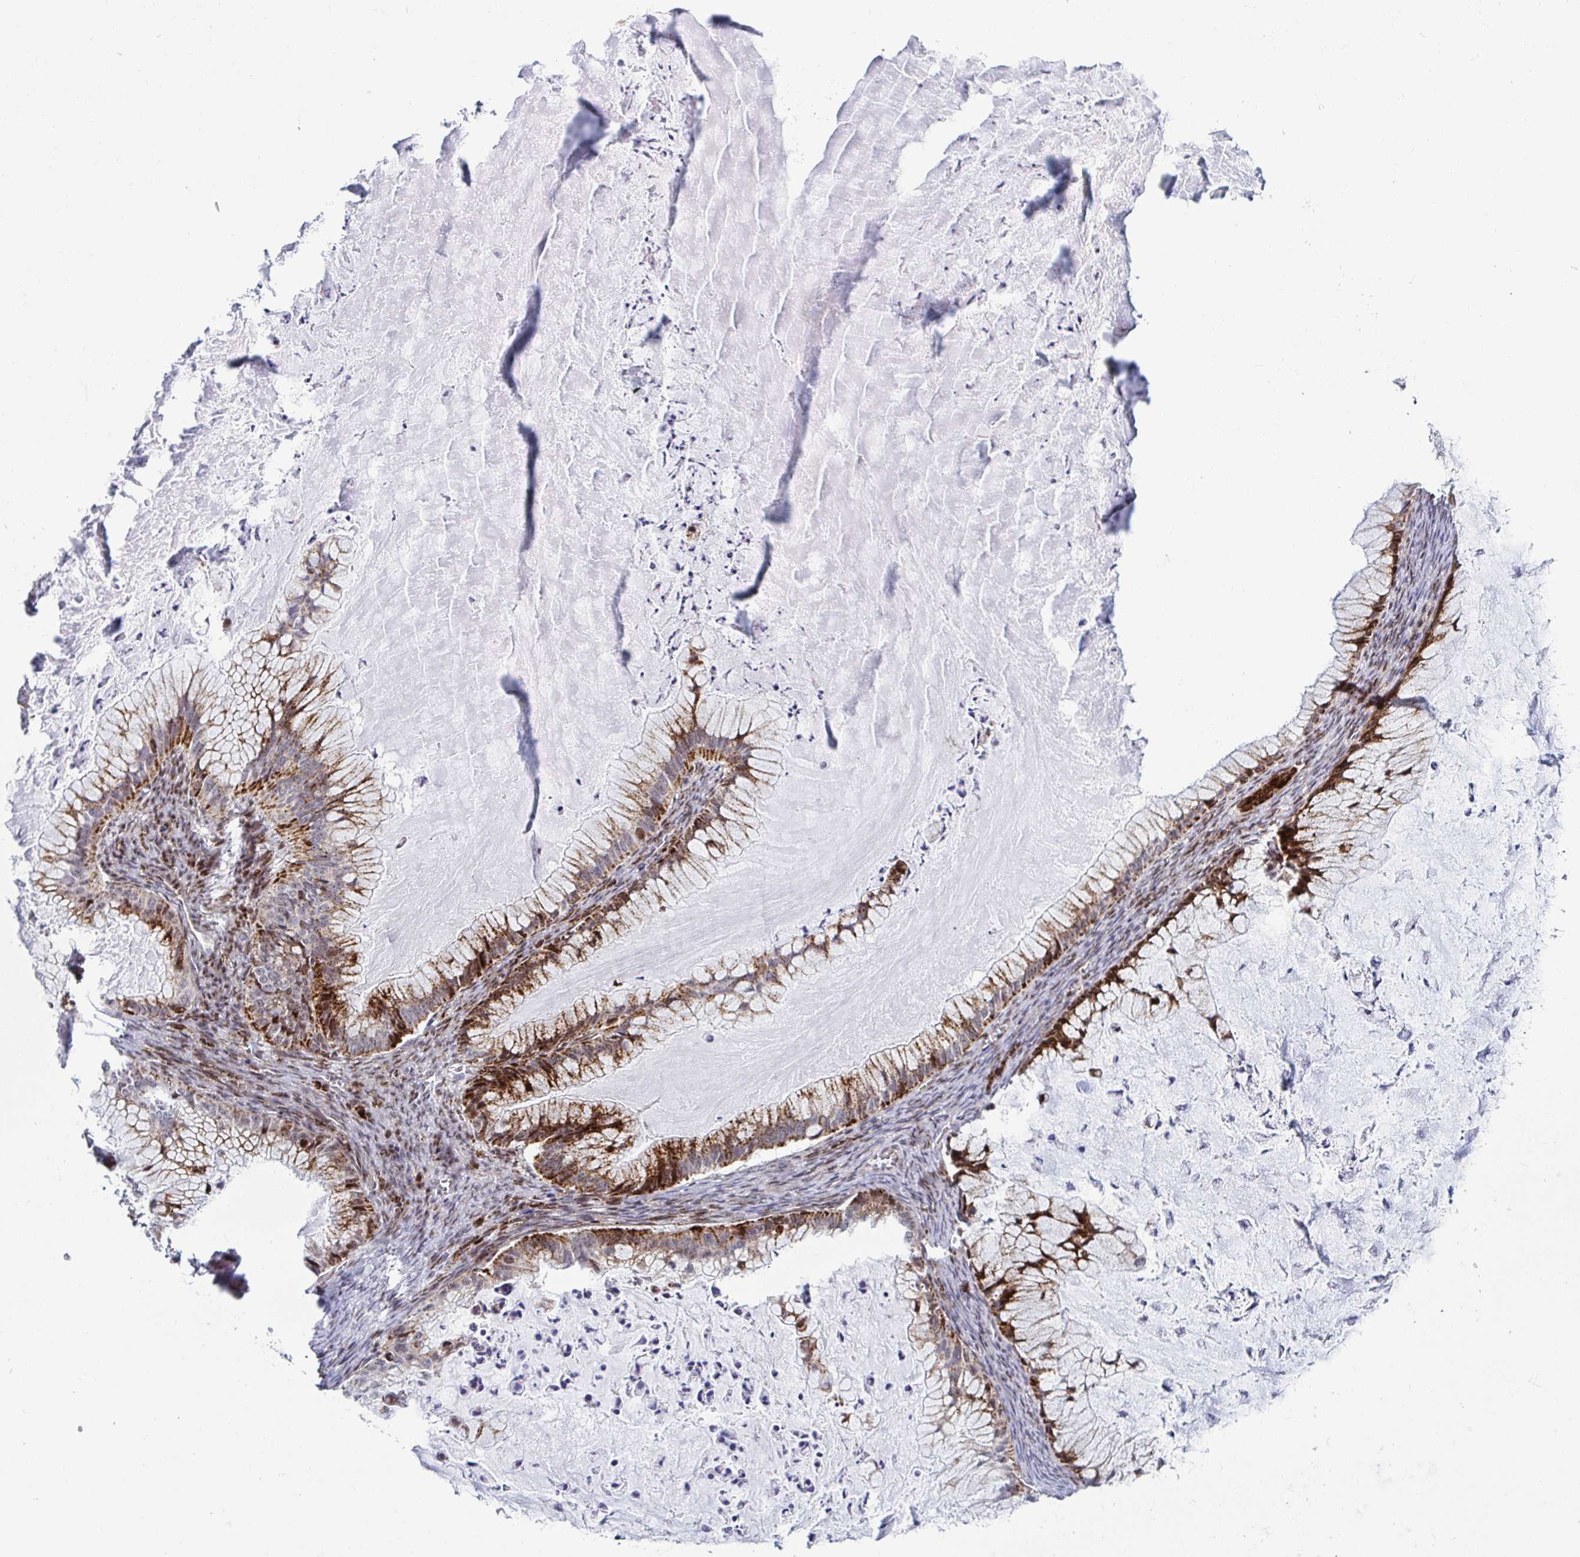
{"staining": {"intensity": "strong", "quantity": ">75%", "location": "cytoplasmic/membranous"}, "tissue": "ovarian cancer", "cell_type": "Tumor cells", "image_type": "cancer", "snomed": [{"axis": "morphology", "description": "Cystadenocarcinoma, mucinous, NOS"}, {"axis": "topography", "description": "Ovary"}], "caption": "This micrograph demonstrates ovarian cancer (mucinous cystadenocarcinoma) stained with immunohistochemistry to label a protein in brown. The cytoplasmic/membranous of tumor cells show strong positivity for the protein. Nuclei are counter-stained blue.", "gene": "DZIP1", "patient": {"sex": "female", "age": 72}}